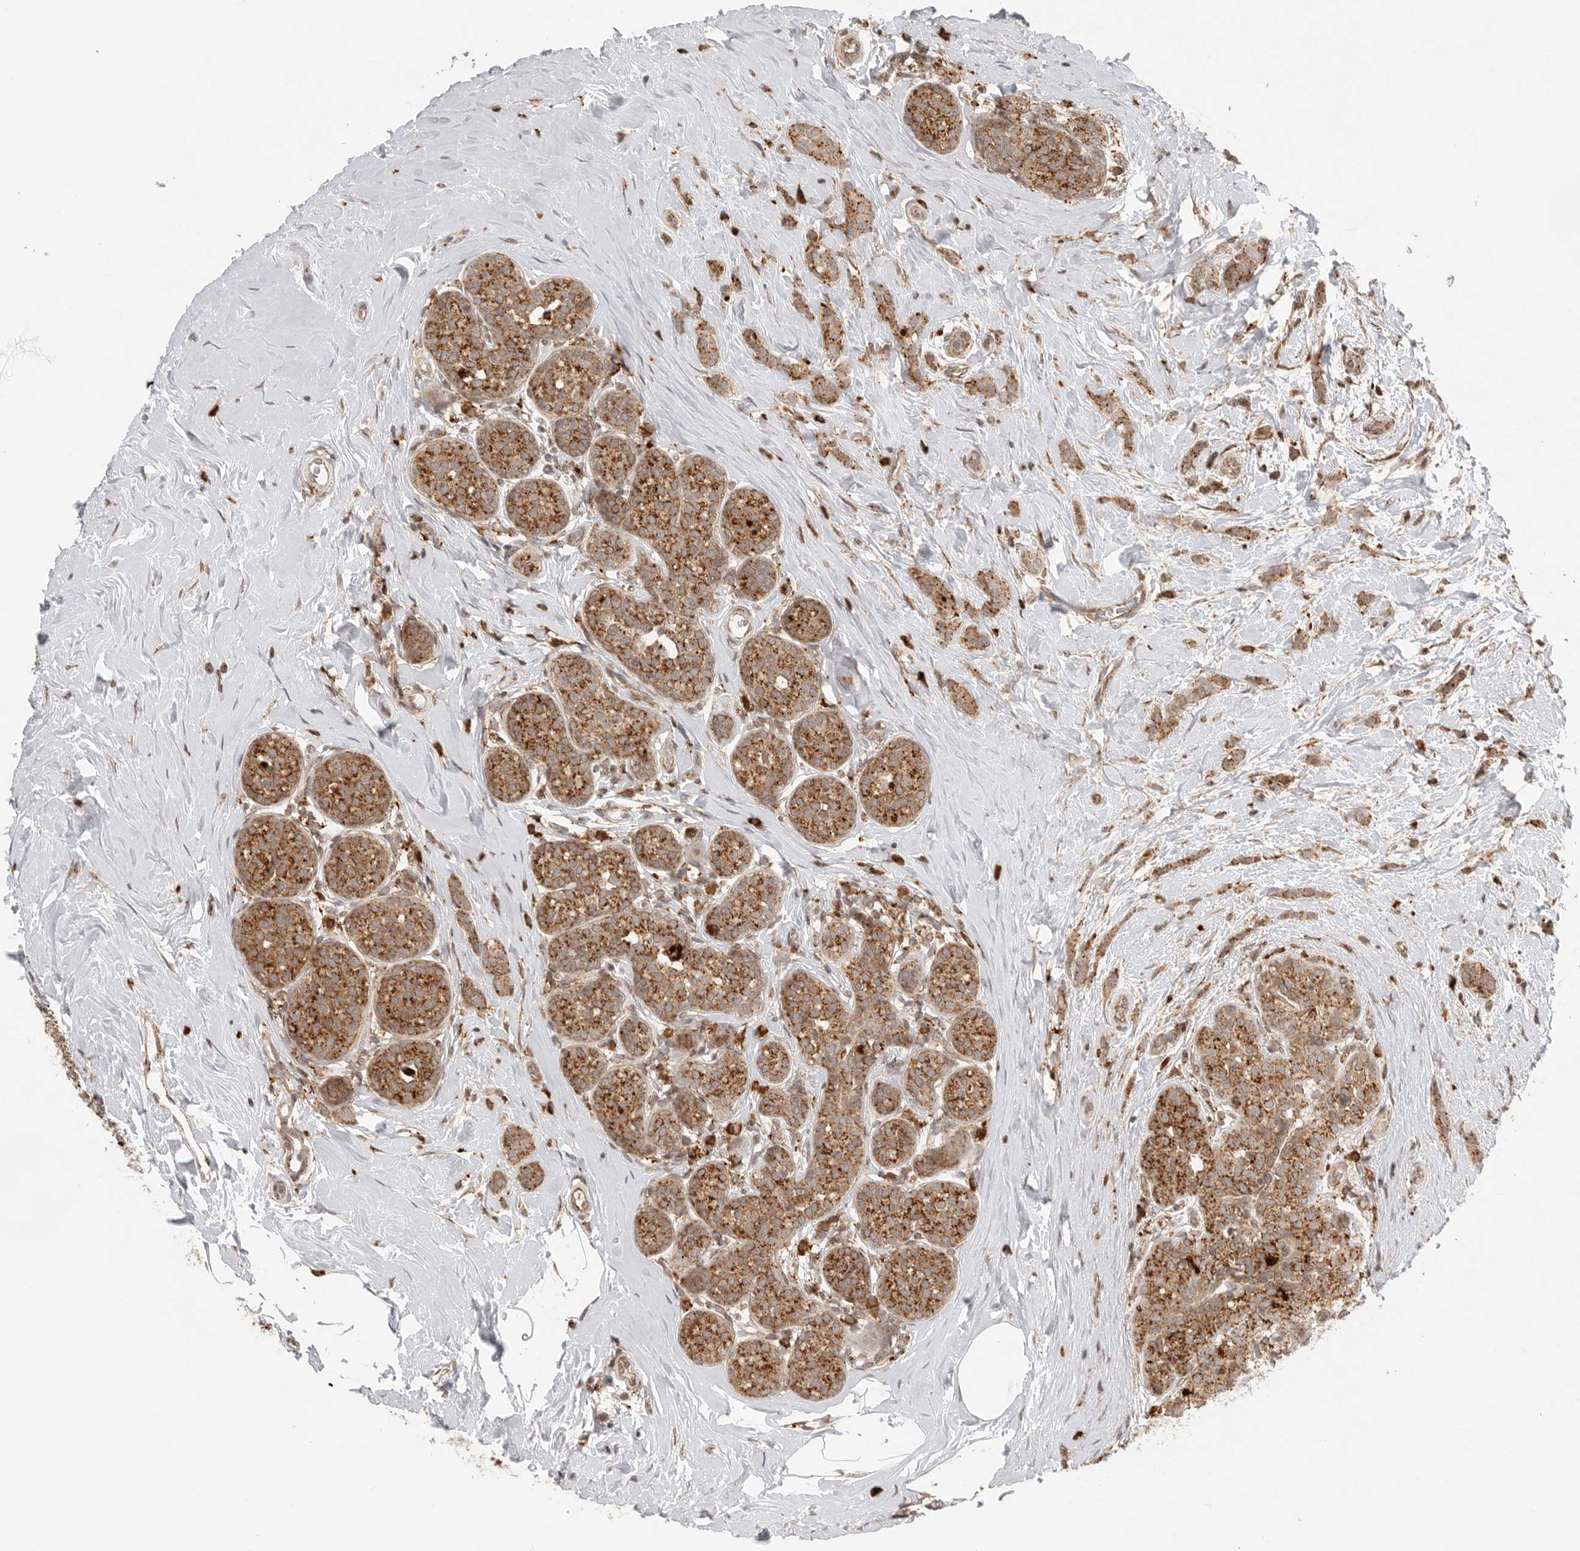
{"staining": {"intensity": "moderate", "quantity": ">75%", "location": "cytoplasmic/membranous"}, "tissue": "breast cancer", "cell_type": "Tumor cells", "image_type": "cancer", "snomed": [{"axis": "morphology", "description": "Lobular carcinoma, in situ"}, {"axis": "morphology", "description": "Lobular carcinoma"}, {"axis": "topography", "description": "Breast"}], "caption": "Breast cancer (lobular carcinoma in situ) stained with a protein marker displays moderate staining in tumor cells.", "gene": "IDUA", "patient": {"sex": "female", "age": 41}}